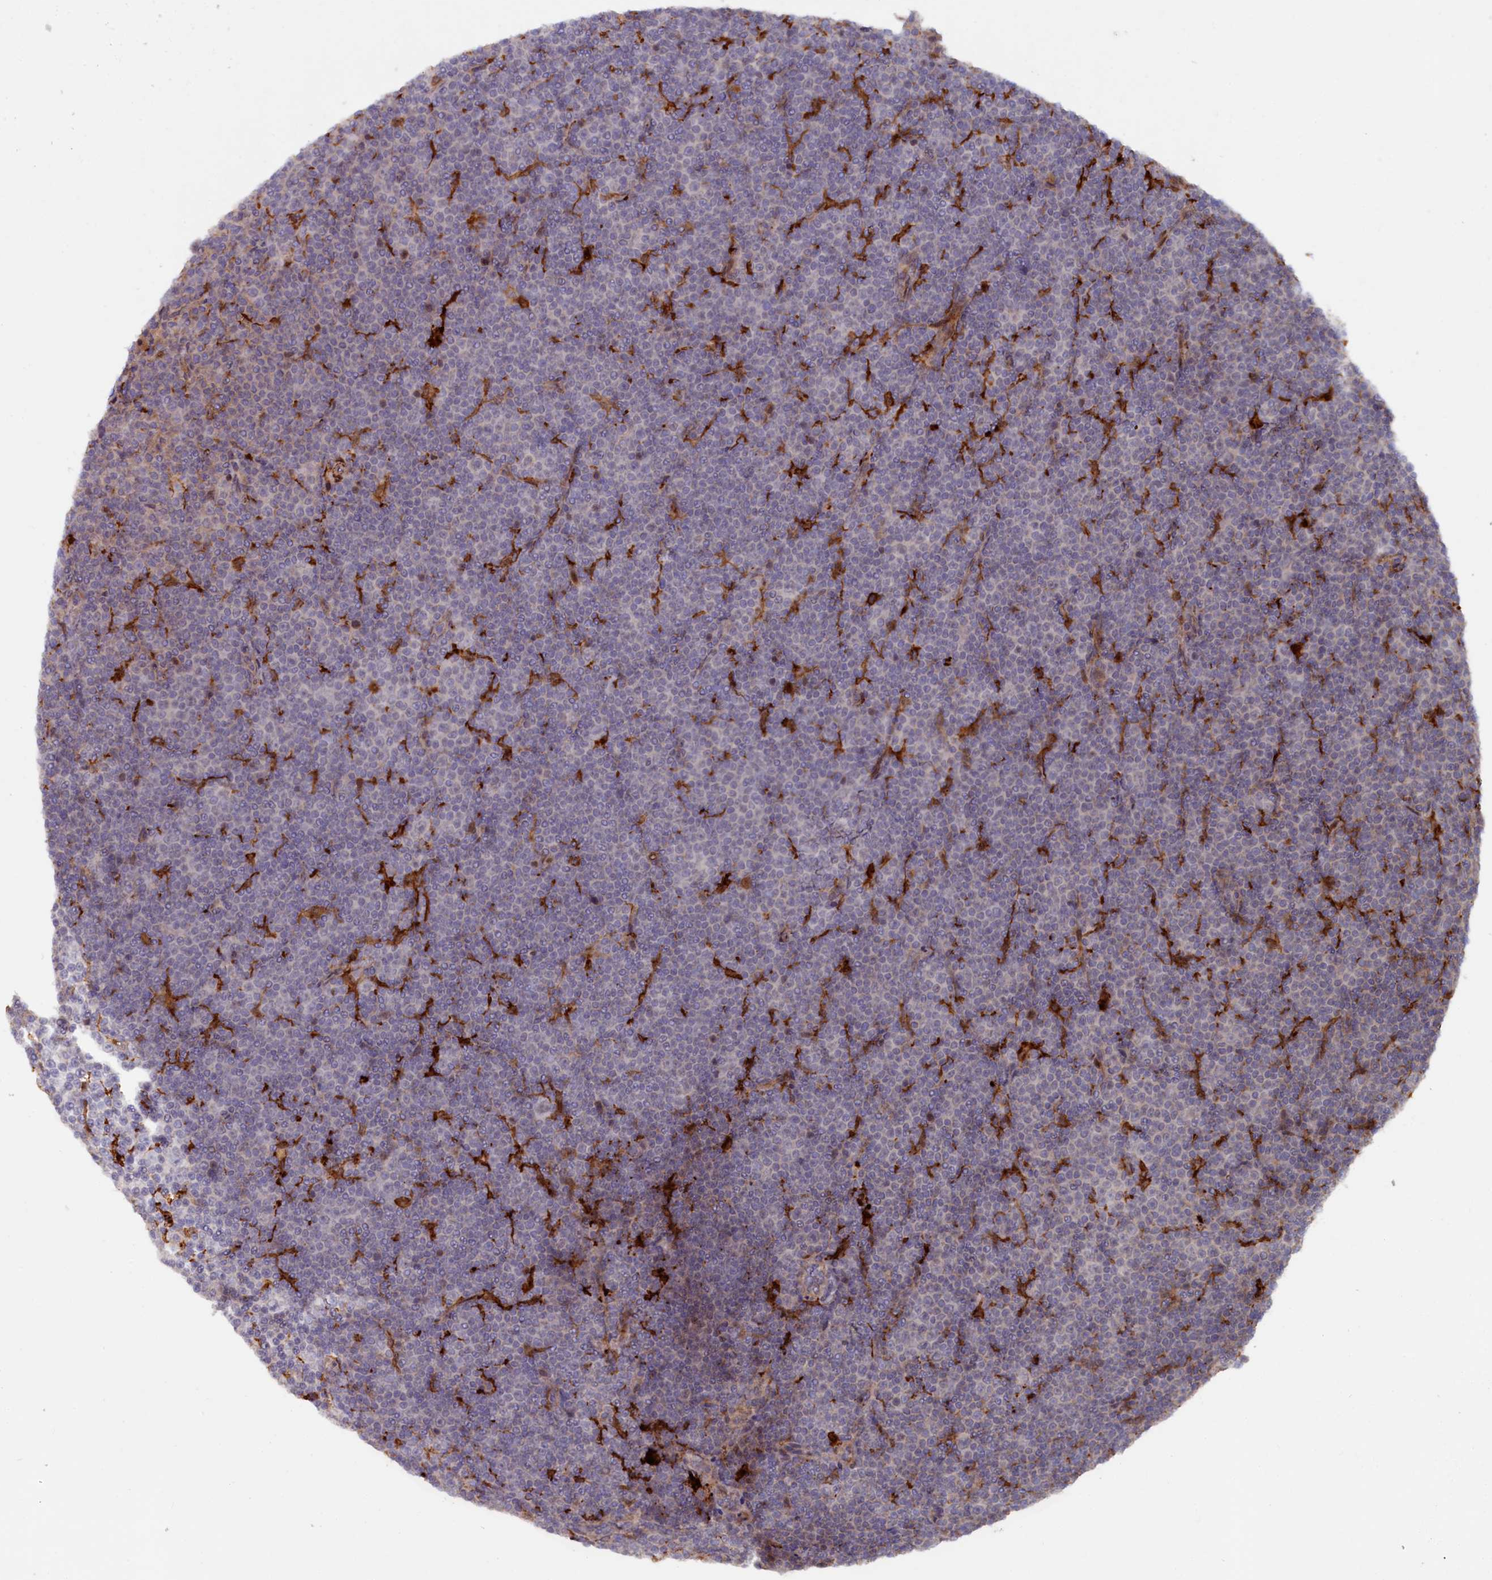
{"staining": {"intensity": "negative", "quantity": "none", "location": "none"}, "tissue": "lymphoma", "cell_type": "Tumor cells", "image_type": "cancer", "snomed": [{"axis": "morphology", "description": "Malignant lymphoma, non-Hodgkin's type, Low grade"}, {"axis": "topography", "description": "Lymph node"}], "caption": "Tumor cells show no significant protein expression in malignant lymphoma, non-Hodgkin's type (low-grade).", "gene": "FERMT1", "patient": {"sex": "female", "age": 67}}